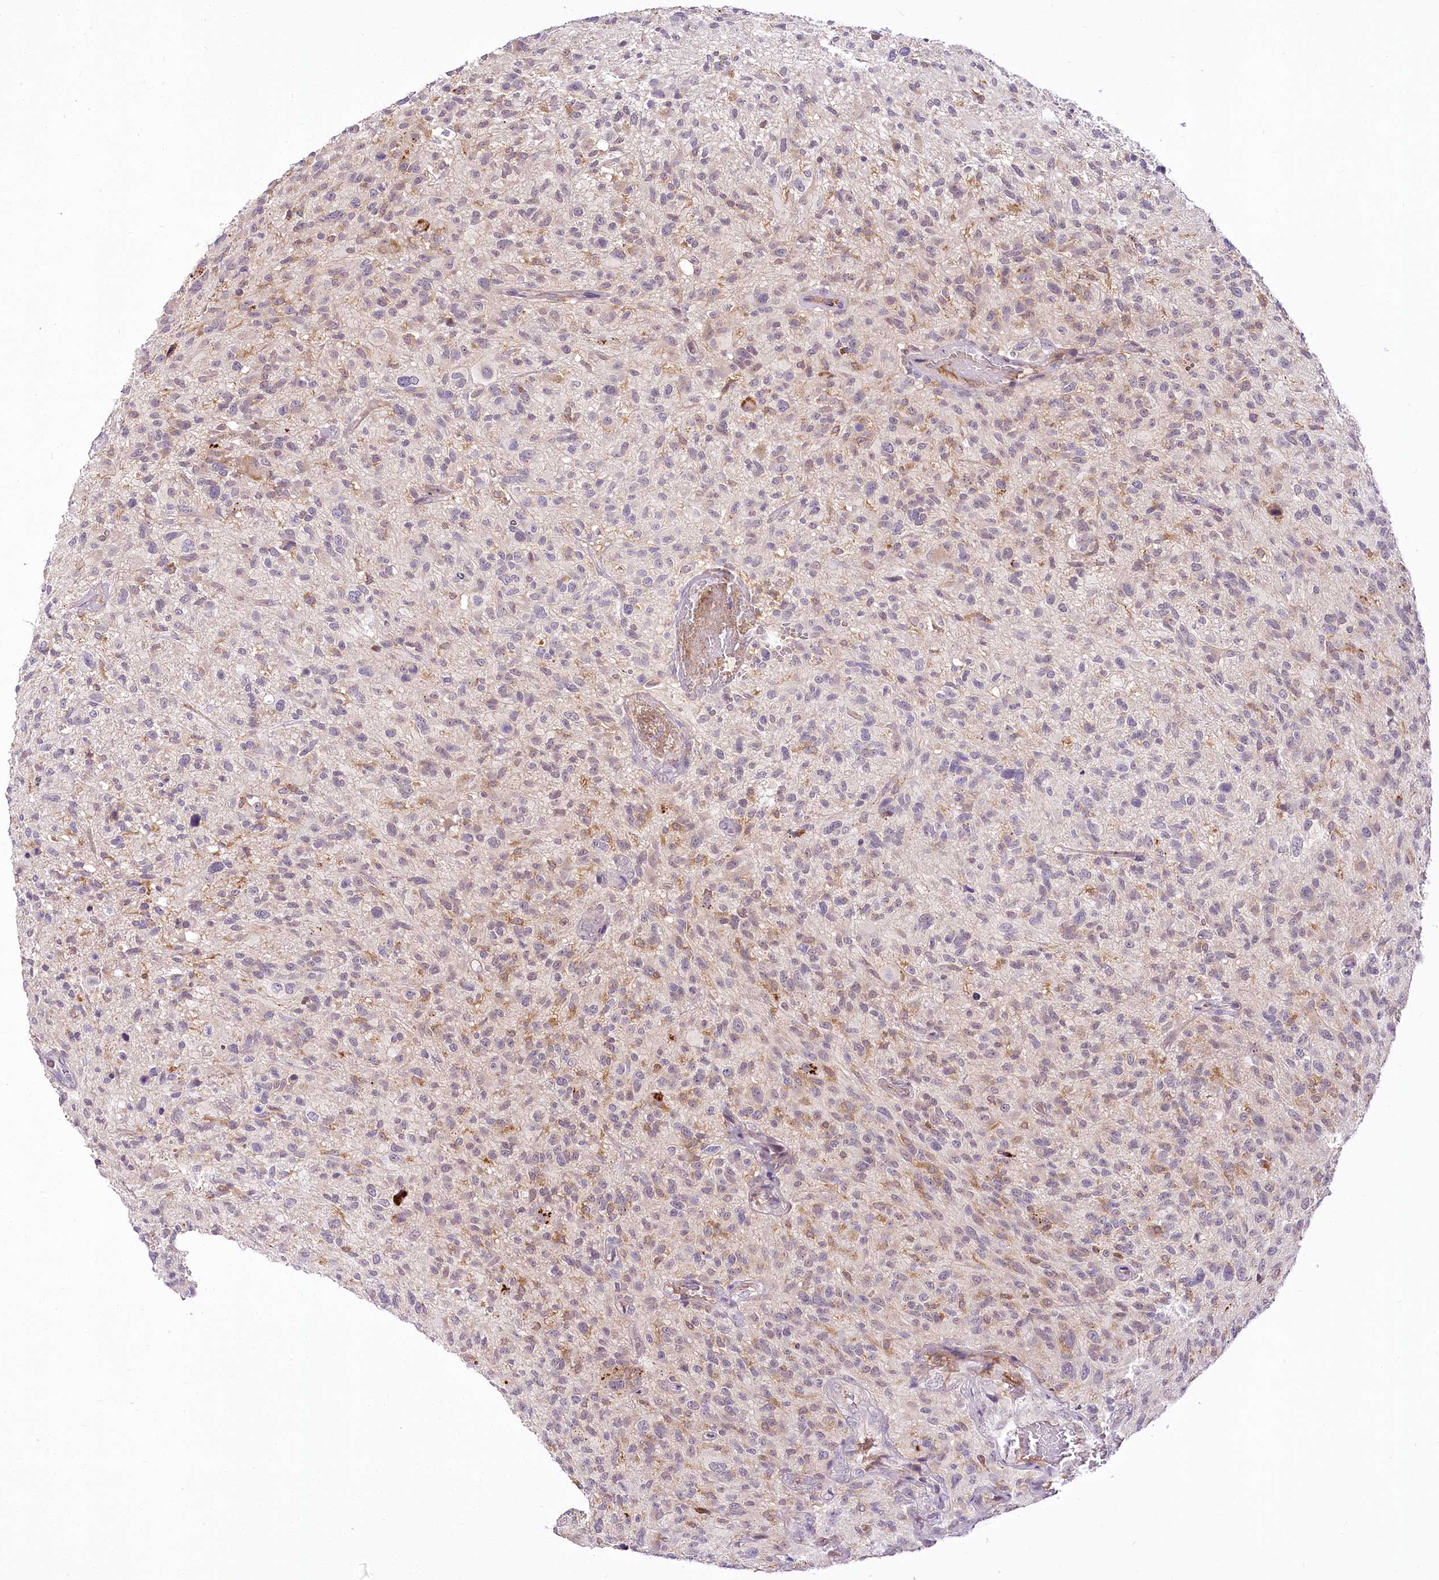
{"staining": {"intensity": "weak", "quantity": "25%-75%", "location": "cytoplasmic/membranous"}, "tissue": "glioma", "cell_type": "Tumor cells", "image_type": "cancer", "snomed": [{"axis": "morphology", "description": "Glioma, malignant, High grade"}, {"axis": "topography", "description": "Brain"}], "caption": "Immunohistochemical staining of glioma reveals low levels of weak cytoplasmic/membranous protein expression in about 25%-75% of tumor cells.", "gene": "VWA5A", "patient": {"sex": "male", "age": 47}}